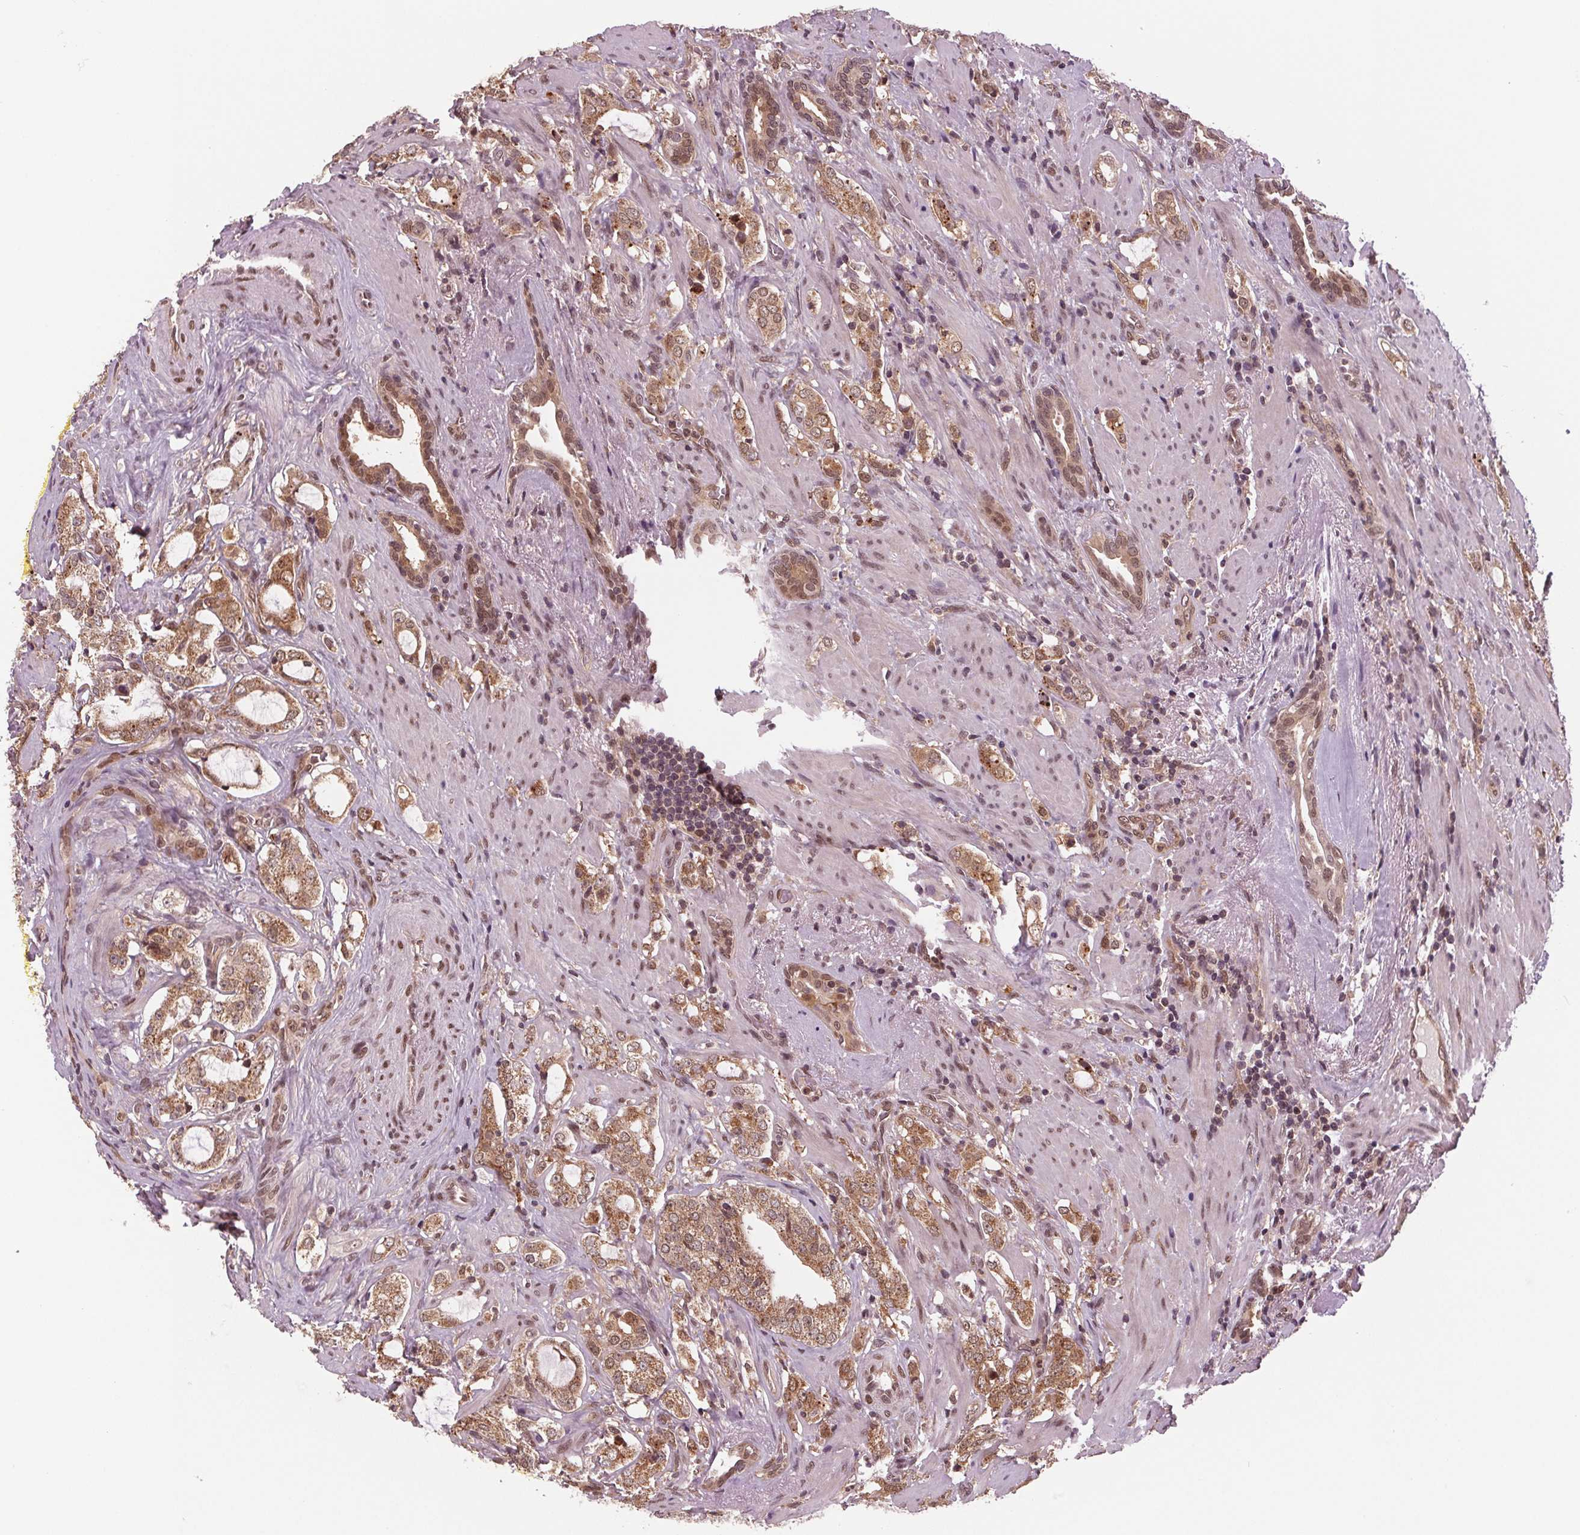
{"staining": {"intensity": "moderate", "quantity": ">75%", "location": "cytoplasmic/membranous,nuclear"}, "tissue": "prostate cancer", "cell_type": "Tumor cells", "image_type": "cancer", "snomed": [{"axis": "morphology", "description": "Adenocarcinoma, NOS"}, {"axis": "topography", "description": "Prostate"}], "caption": "Human adenocarcinoma (prostate) stained for a protein (brown) exhibits moderate cytoplasmic/membranous and nuclear positive staining in approximately >75% of tumor cells.", "gene": "STAT3", "patient": {"sex": "male", "age": 66}}